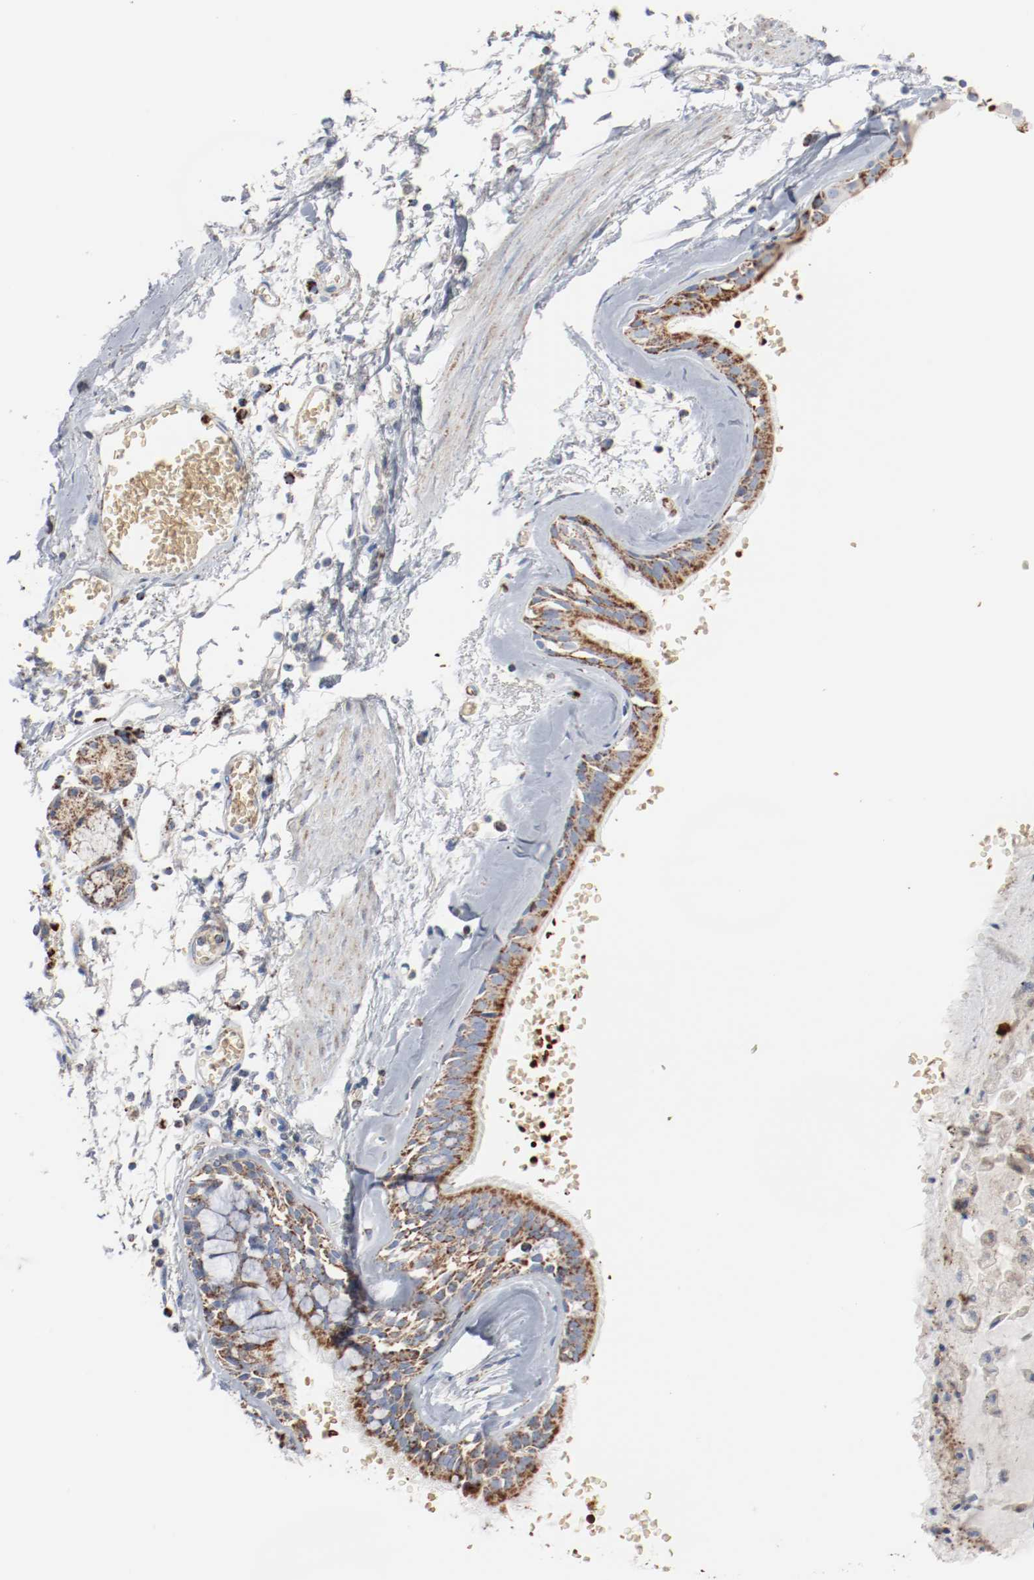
{"staining": {"intensity": "moderate", "quantity": ">75%", "location": "cytoplasmic/membranous"}, "tissue": "bronchus", "cell_type": "Respiratory epithelial cells", "image_type": "normal", "snomed": [{"axis": "morphology", "description": "Normal tissue, NOS"}, {"axis": "topography", "description": "Bronchus"}, {"axis": "topography", "description": "Lung"}], "caption": "Normal bronchus was stained to show a protein in brown. There is medium levels of moderate cytoplasmic/membranous staining in about >75% of respiratory epithelial cells. (Stains: DAB (3,3'-diaminobenzidine) in brown, nuclei in blue, Microscopy: brightfield microscopy at high magnification).", "gene": "NDUFB8", "patient": {"sex": "female", "age": 56}}